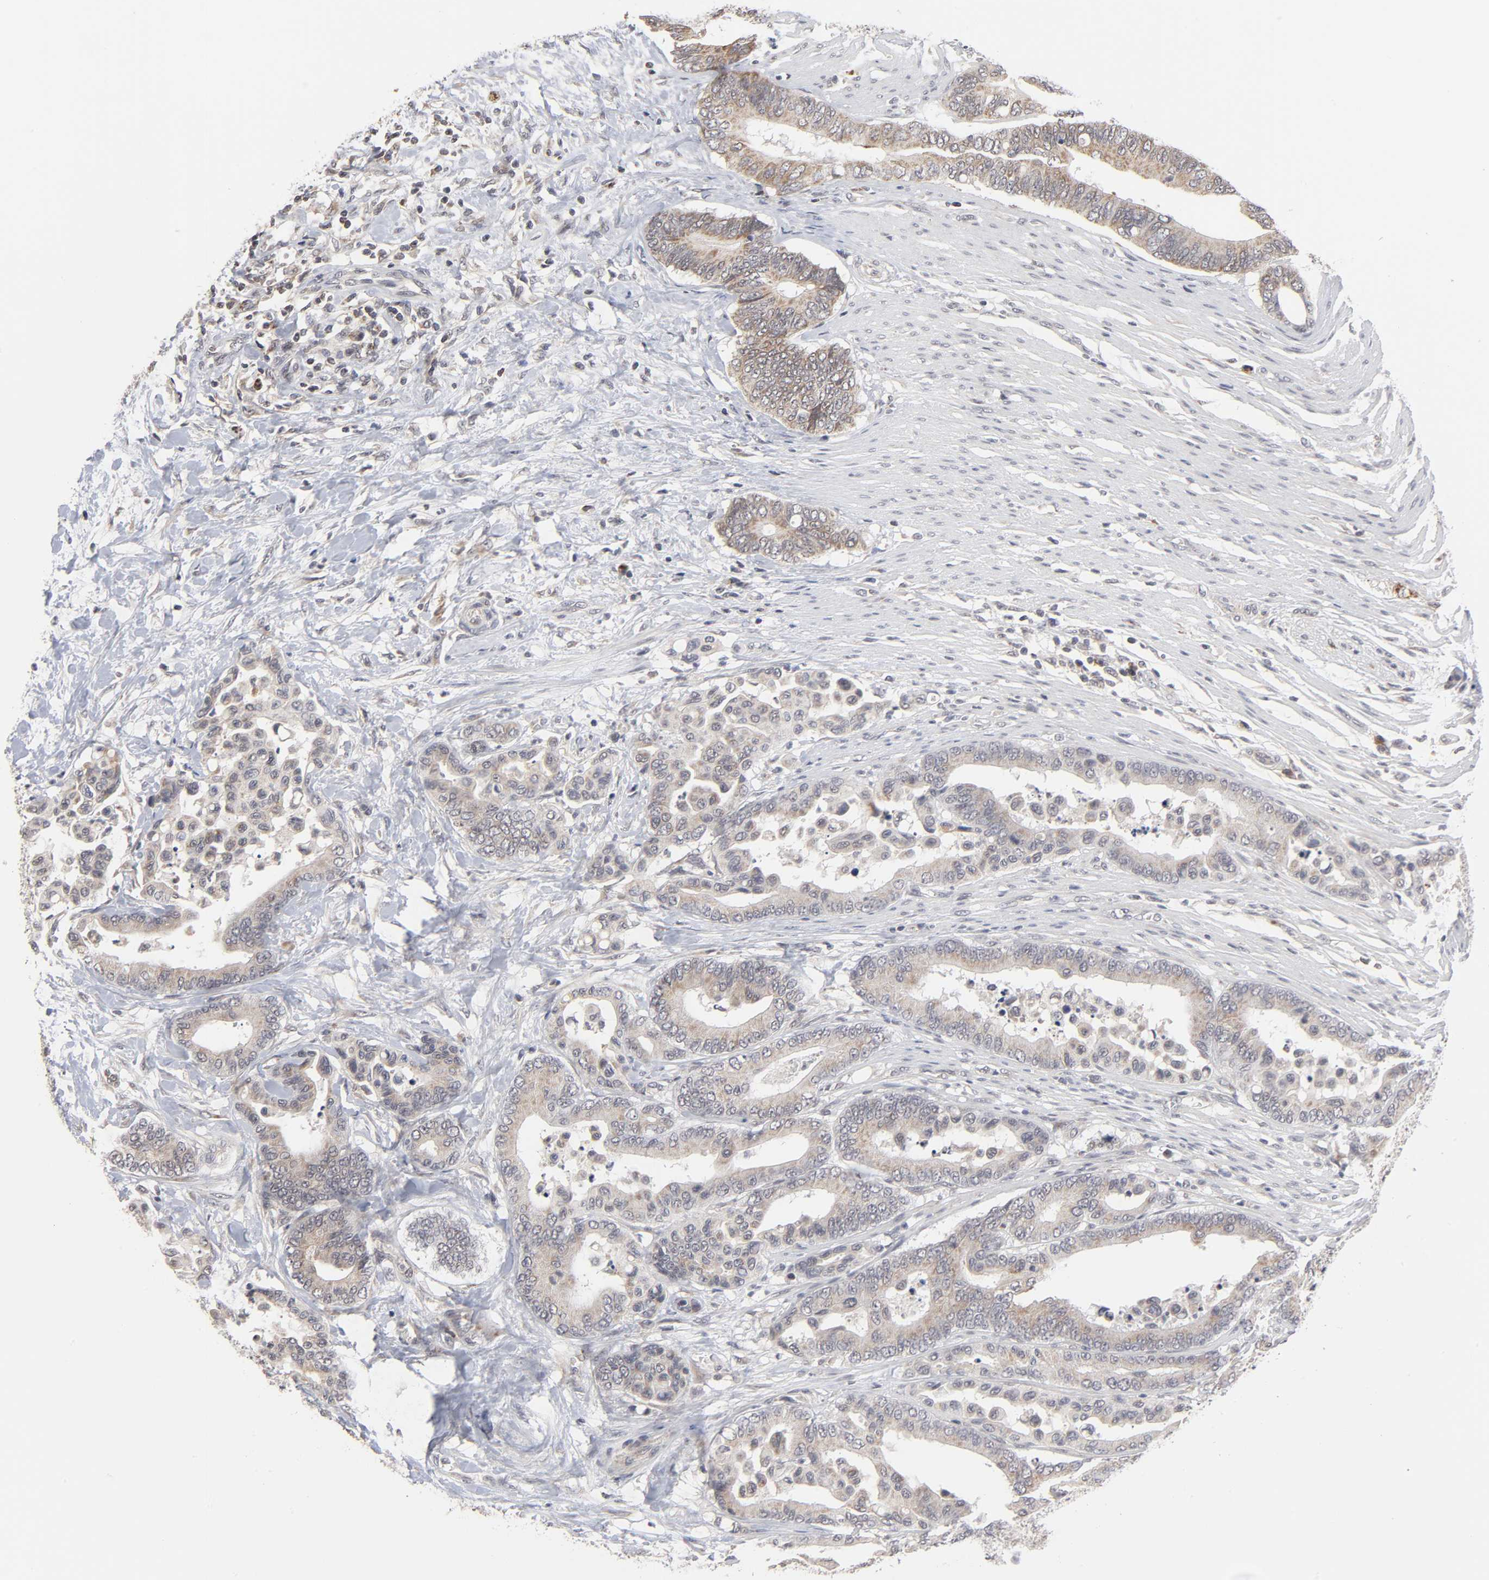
{"staining": {"intensity": "moderate", "quantity": "25%-75%", "location": "cytoplasmic/membranous"}, "tissue": "colorectal cancer", "cell_type": "Tumor cells", "image_type": "cancer", "snomed": [{"axis": "morphology", "description": "Normal tissue, NOS"}, {"axis": "morphology", "description": "Adenocarcinoma, NOS"}, {"axis": "topography", "description": "Colon"}], "caption": "Colorectal cancer tissue displays moderate cytoplasmic/membranous positivity in about 25%-75% of tumor cells, visualized by immunohistochemistry.", "gene": "AUH", "patient": {"sex": "male", "age": 82}}